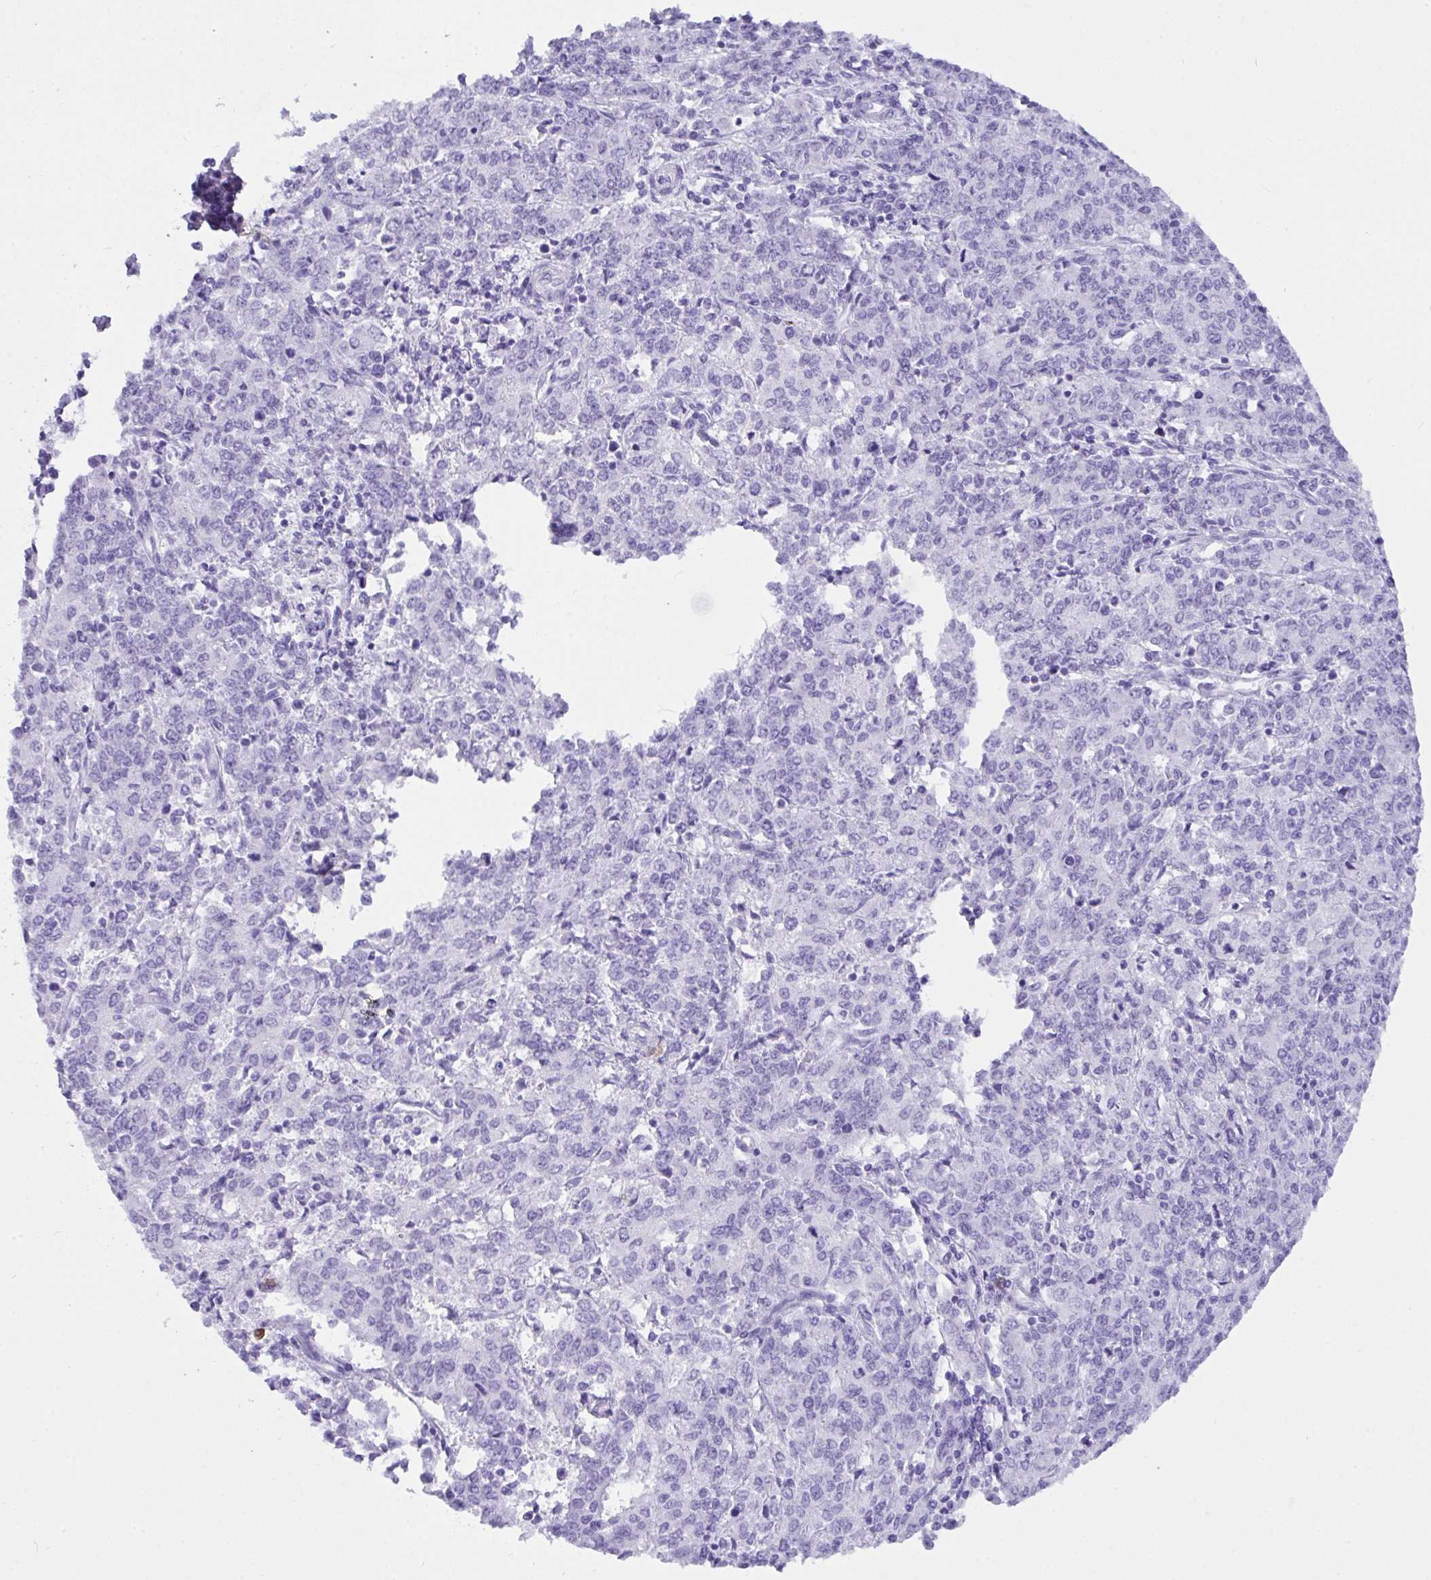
{"staining": {"intensity": "negative", "quantity": "none", "location": "none"}, "tissue": "endometrial cancer", "cell_type": "Tumor cells", "image_type": "cancer", "snomed": [{"axis": "morphology", "description": "Adenocarcinoma, NOS"}, {"axis": "topography", "description": "Endometrium"}], "caption": "DAB immunohistochemical staining of endometrial cancer (adenocarcinoma) exhibits no significant positivity in tumor cells.", "gene": "BEST4", "patient": {"sex": "female", "age": 50}}